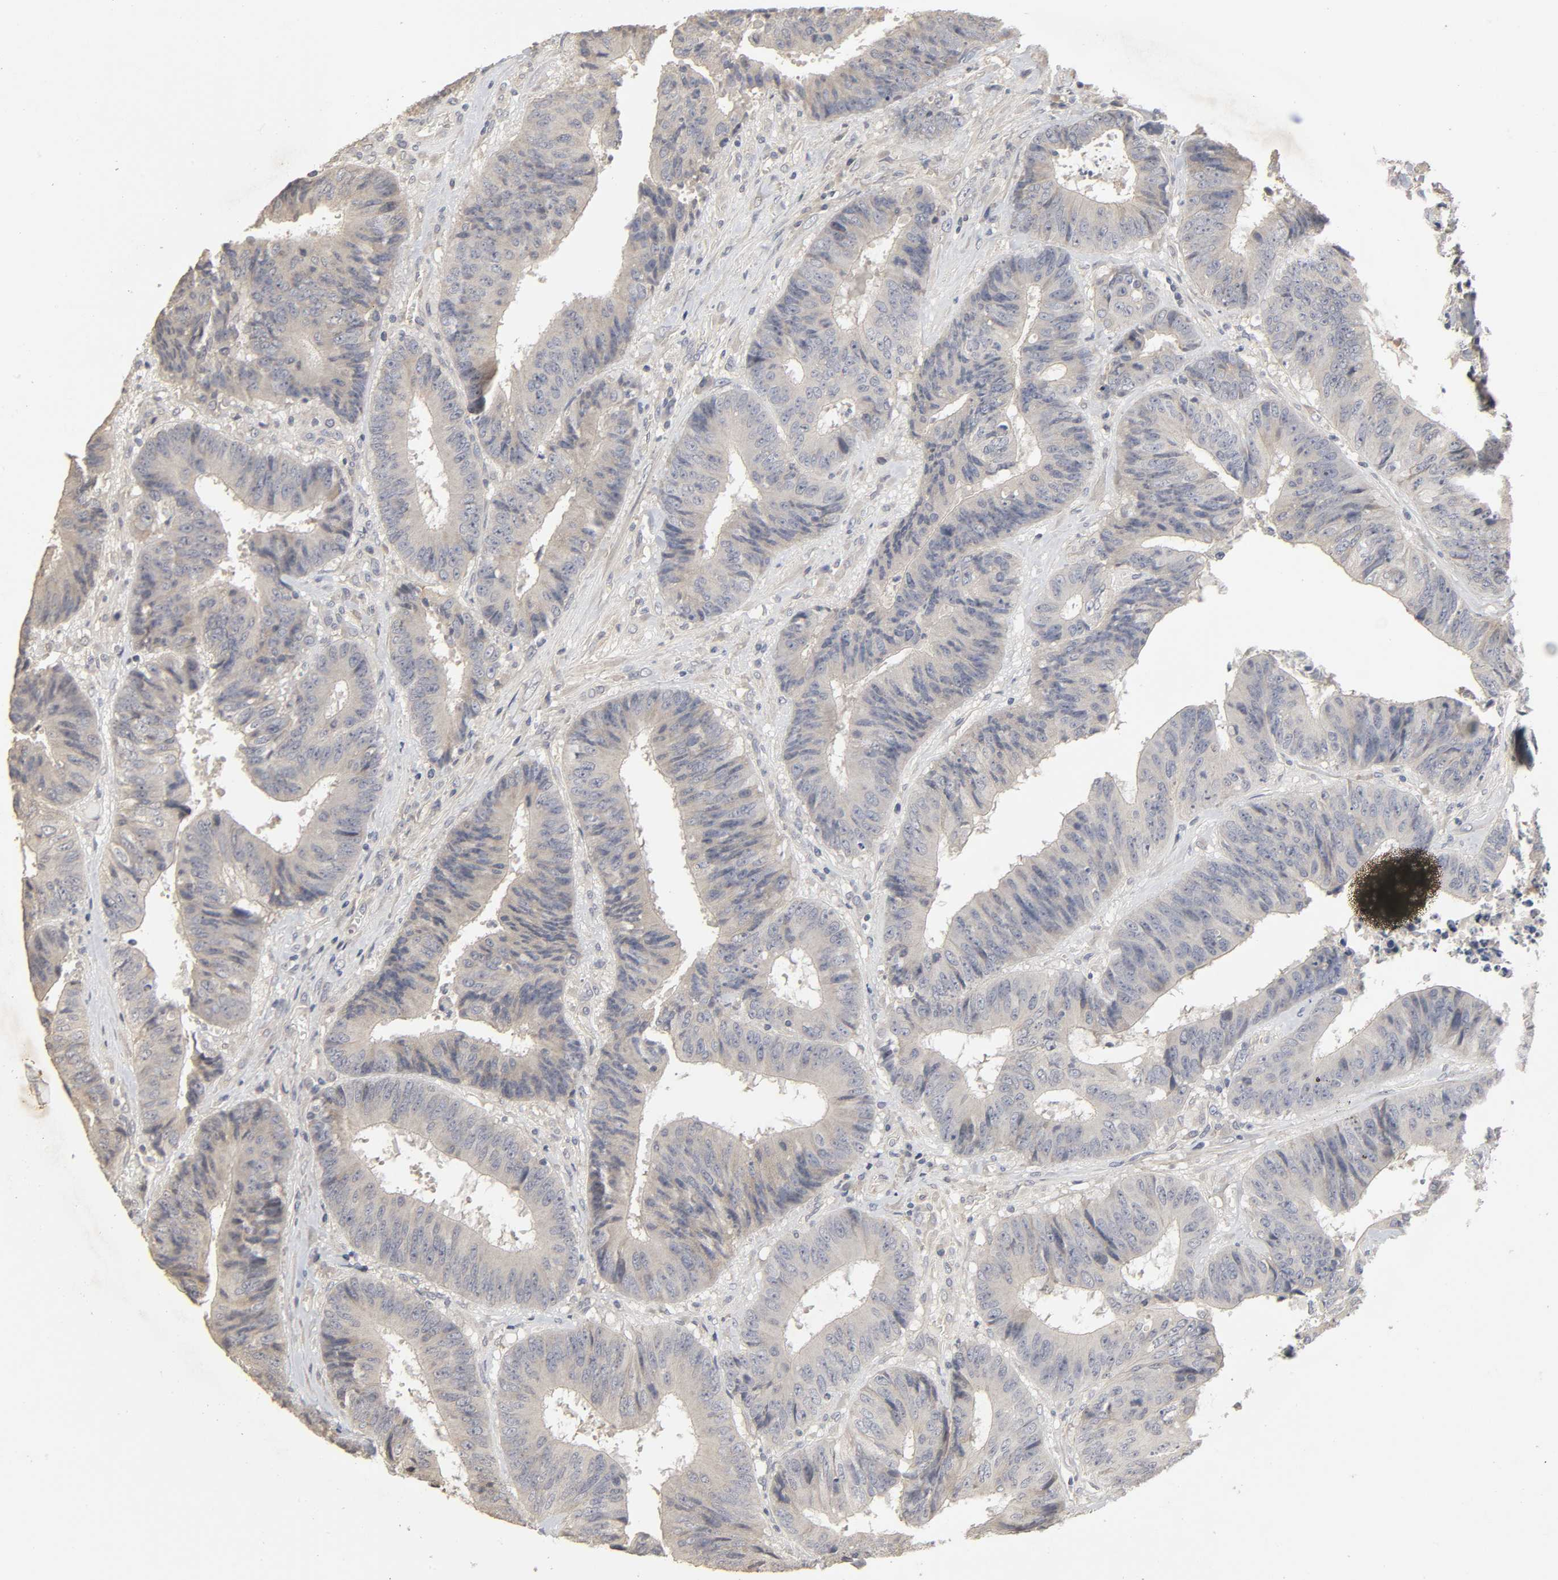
{"staining": {"intensity": "negative", "quantity": "none", "location": "none"}, "tissue": "colorectal cancer", "cell_type": "Tumor cells", "image_type": "cancer", "snomed": [{"axis": "morphology", "description": "Adenocarcinoma, NOS"}, {"axis": "topography", "description": "Rectum"}], "caption": "Tumor cells show no significant protein expression in colorectal cancer (adenocarcinoma).", "gene": "SLC10A2", "patient": {"sex": "male", "age": 72}}